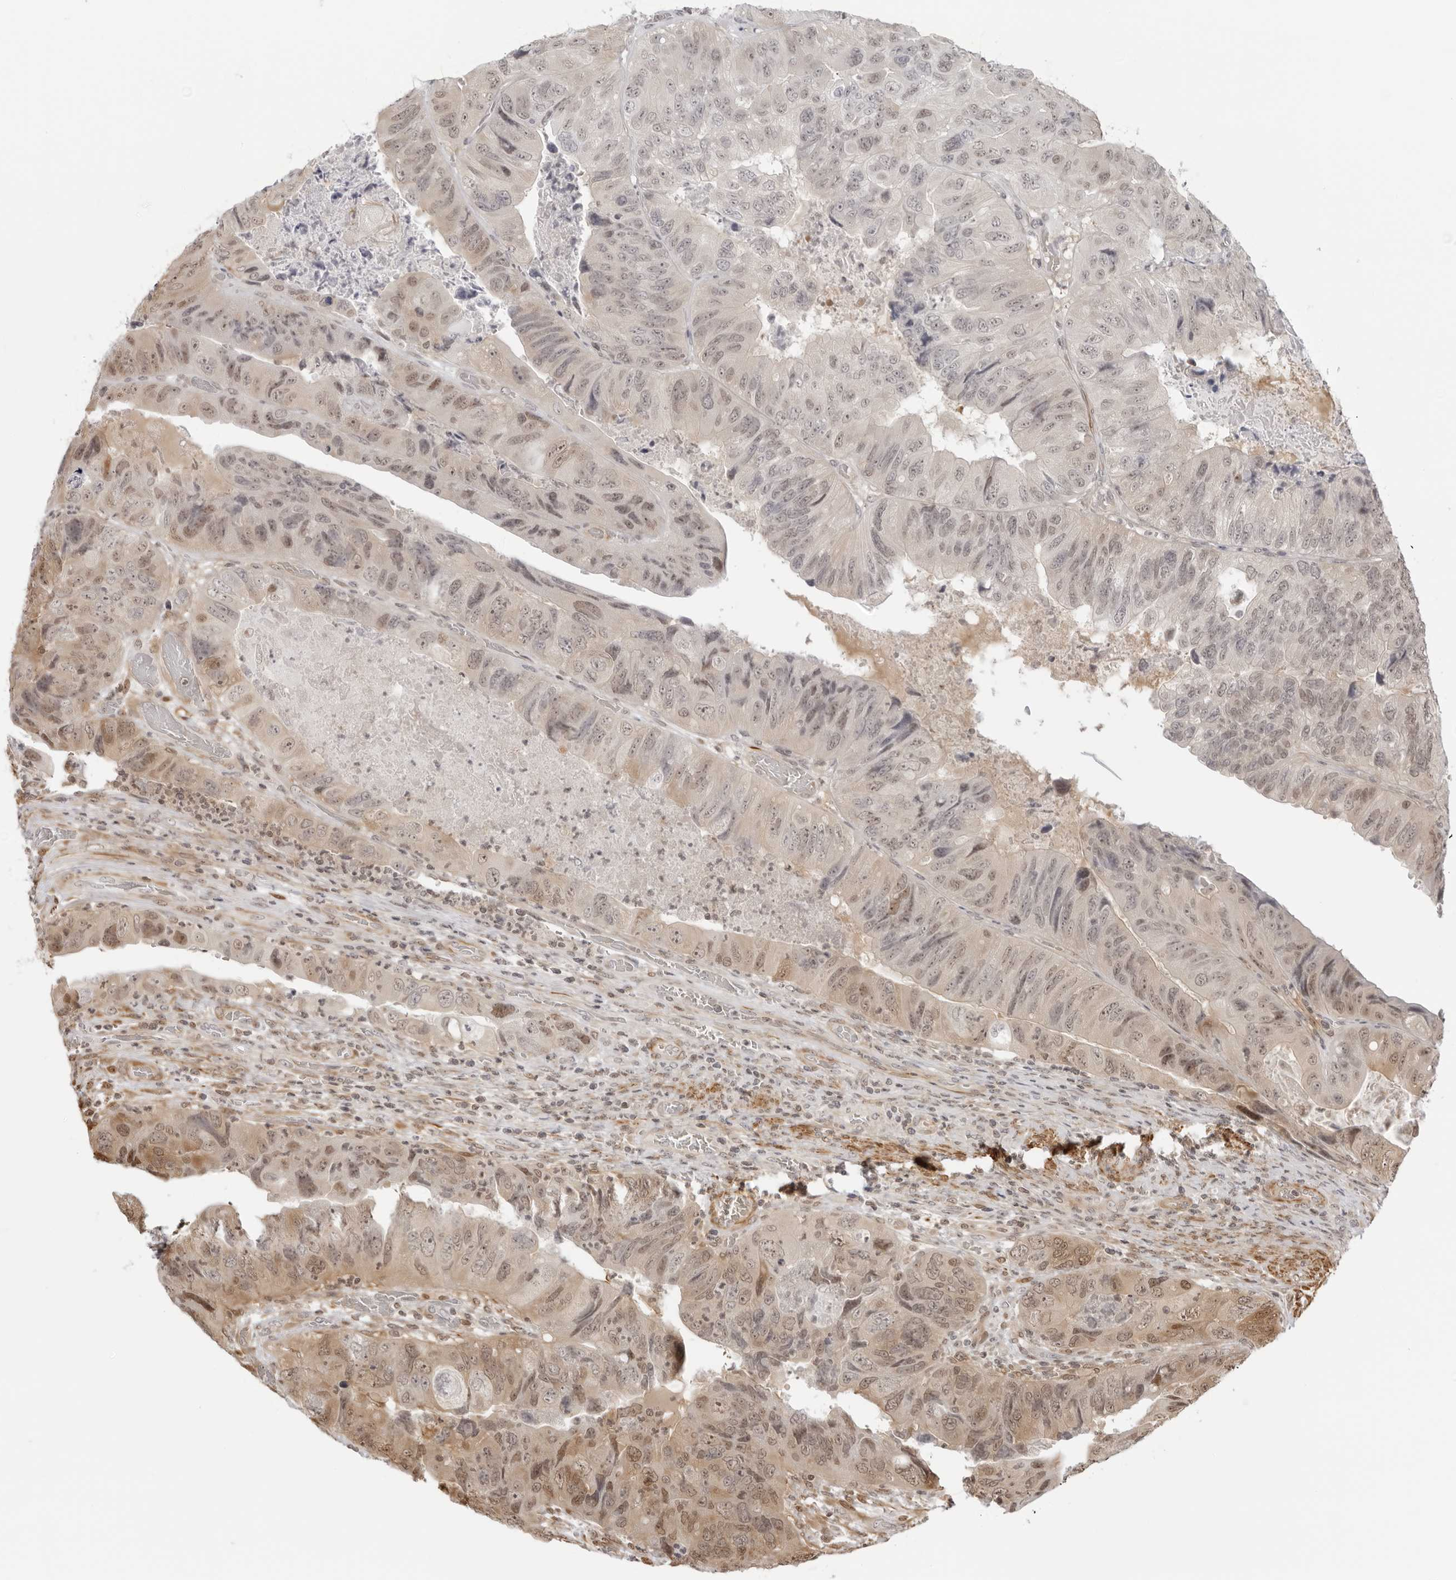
{"staining": {"intensity": "weak", "quantity": "25%-75%", "location": "cytoplasmic/membranous,nuclear"}, "tissue": "colorectal cancer", "cell_type": "Tumor cells", "image_type": "cancer", "snomed": [{"axis": "morphology", "description": "Adenocarcinoma, NOS"}, {"axis": "topography", "description": "Rectum"}], "caption": "Immunohistochemical staining of human adenocarcinoma (colorectal) shows weak cytoplasmic/membranous and nuclear protein positivity in about 25%-75% of tumor cells.", "gene": "RNF146", "patient": {"sex": "male", "age": 63}}